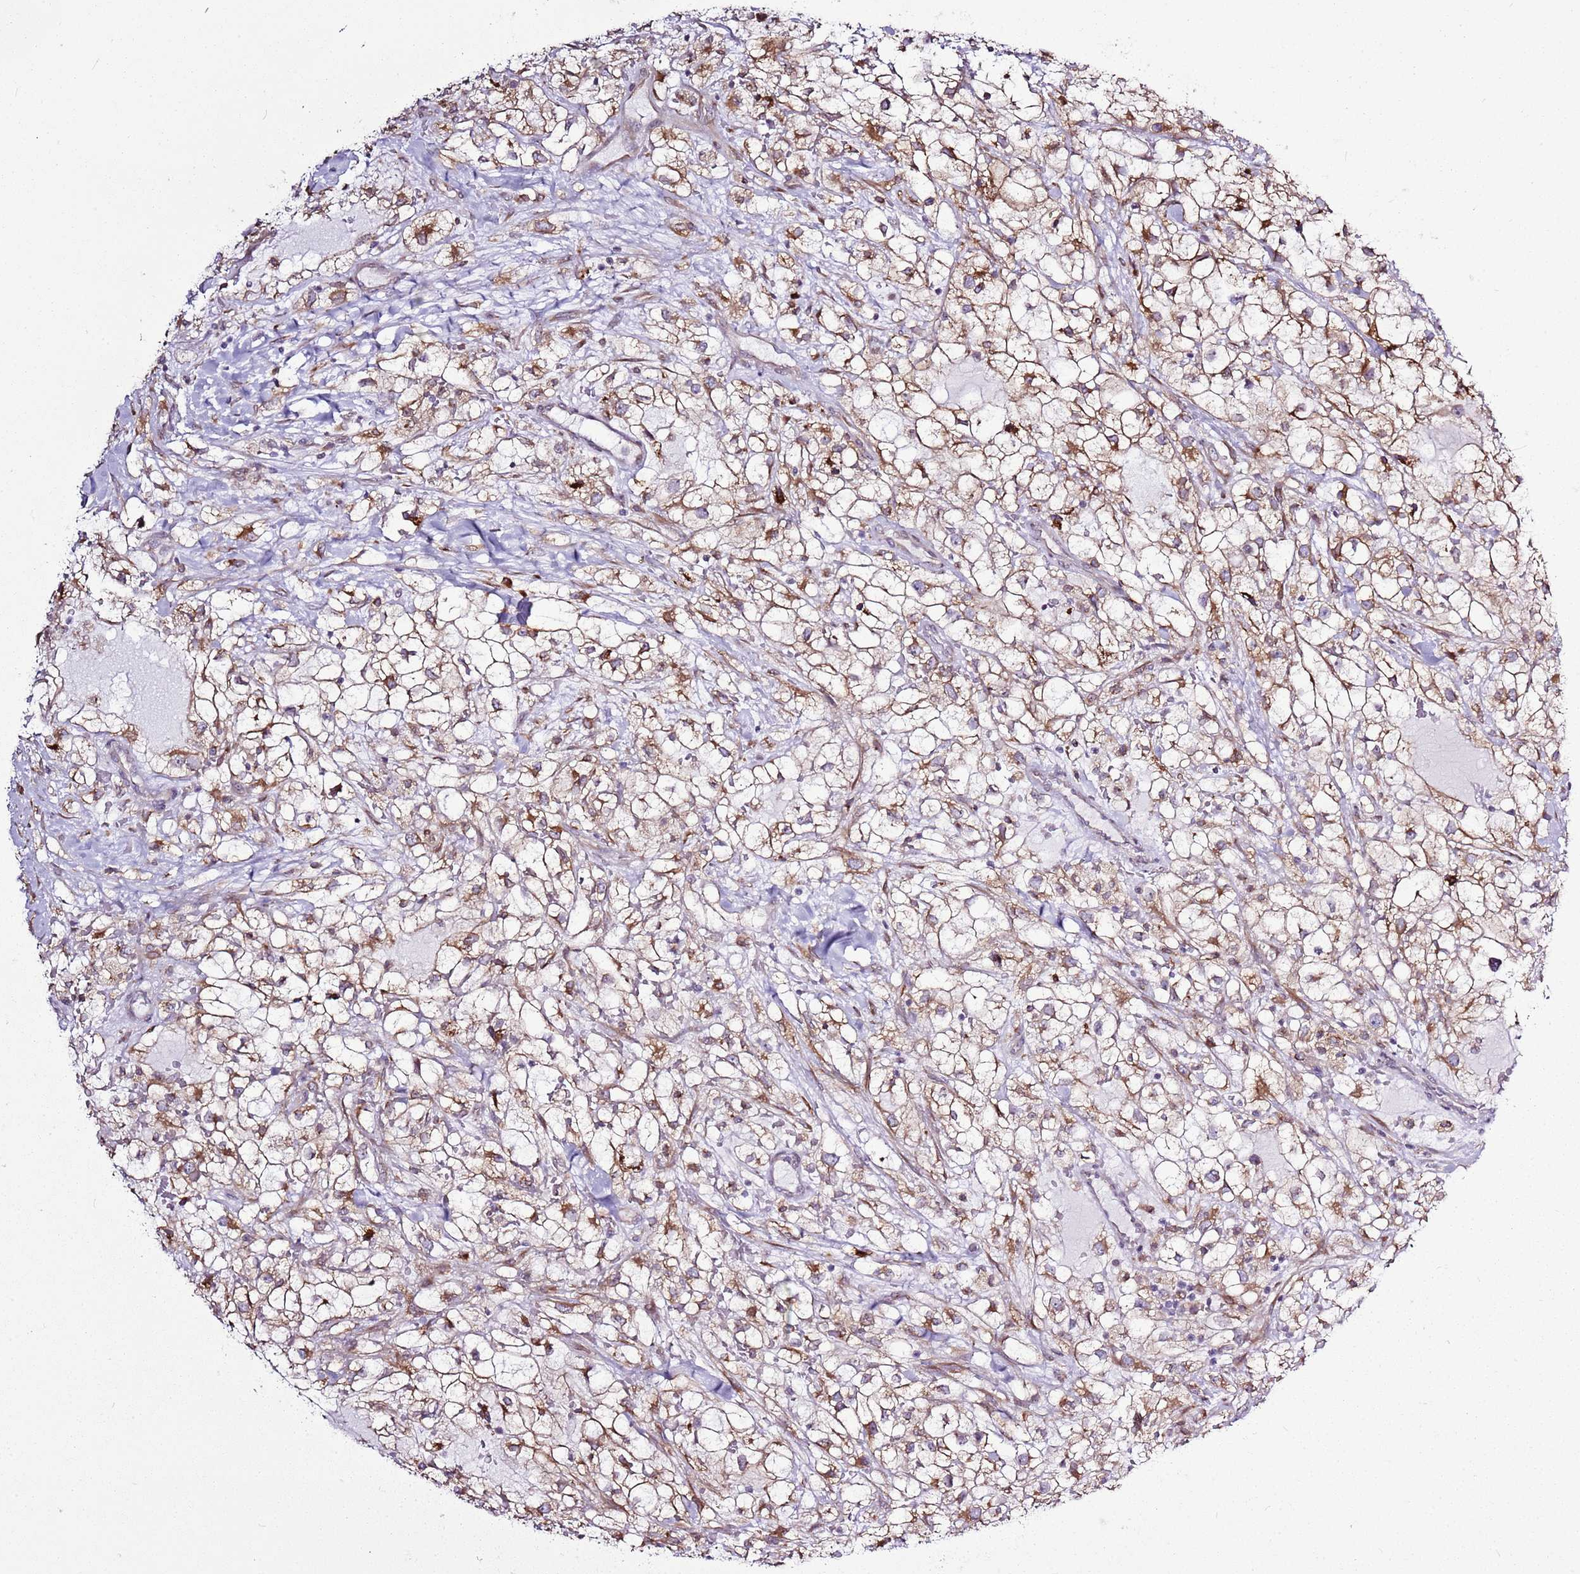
{"staining": {"intensity": "strong", "quantity": "25%-75%", "location": "cytoplasmic/membranous"}, "tissue": "renal cancer", "cell_type": "Tumor cells", "image_type": "cancer", "snomed": [{"axis": "morphology", "description": "Adenocarcinoma, NOS"}, {"axis": "topography", "description": "Kidney"}], "caption": "Renal cancer (adenocarcinoma) stained with a protein marker displays strong staining in tumor cells.", "gene": "TMED10", "patient": {"sex": "male", "age": 59}}